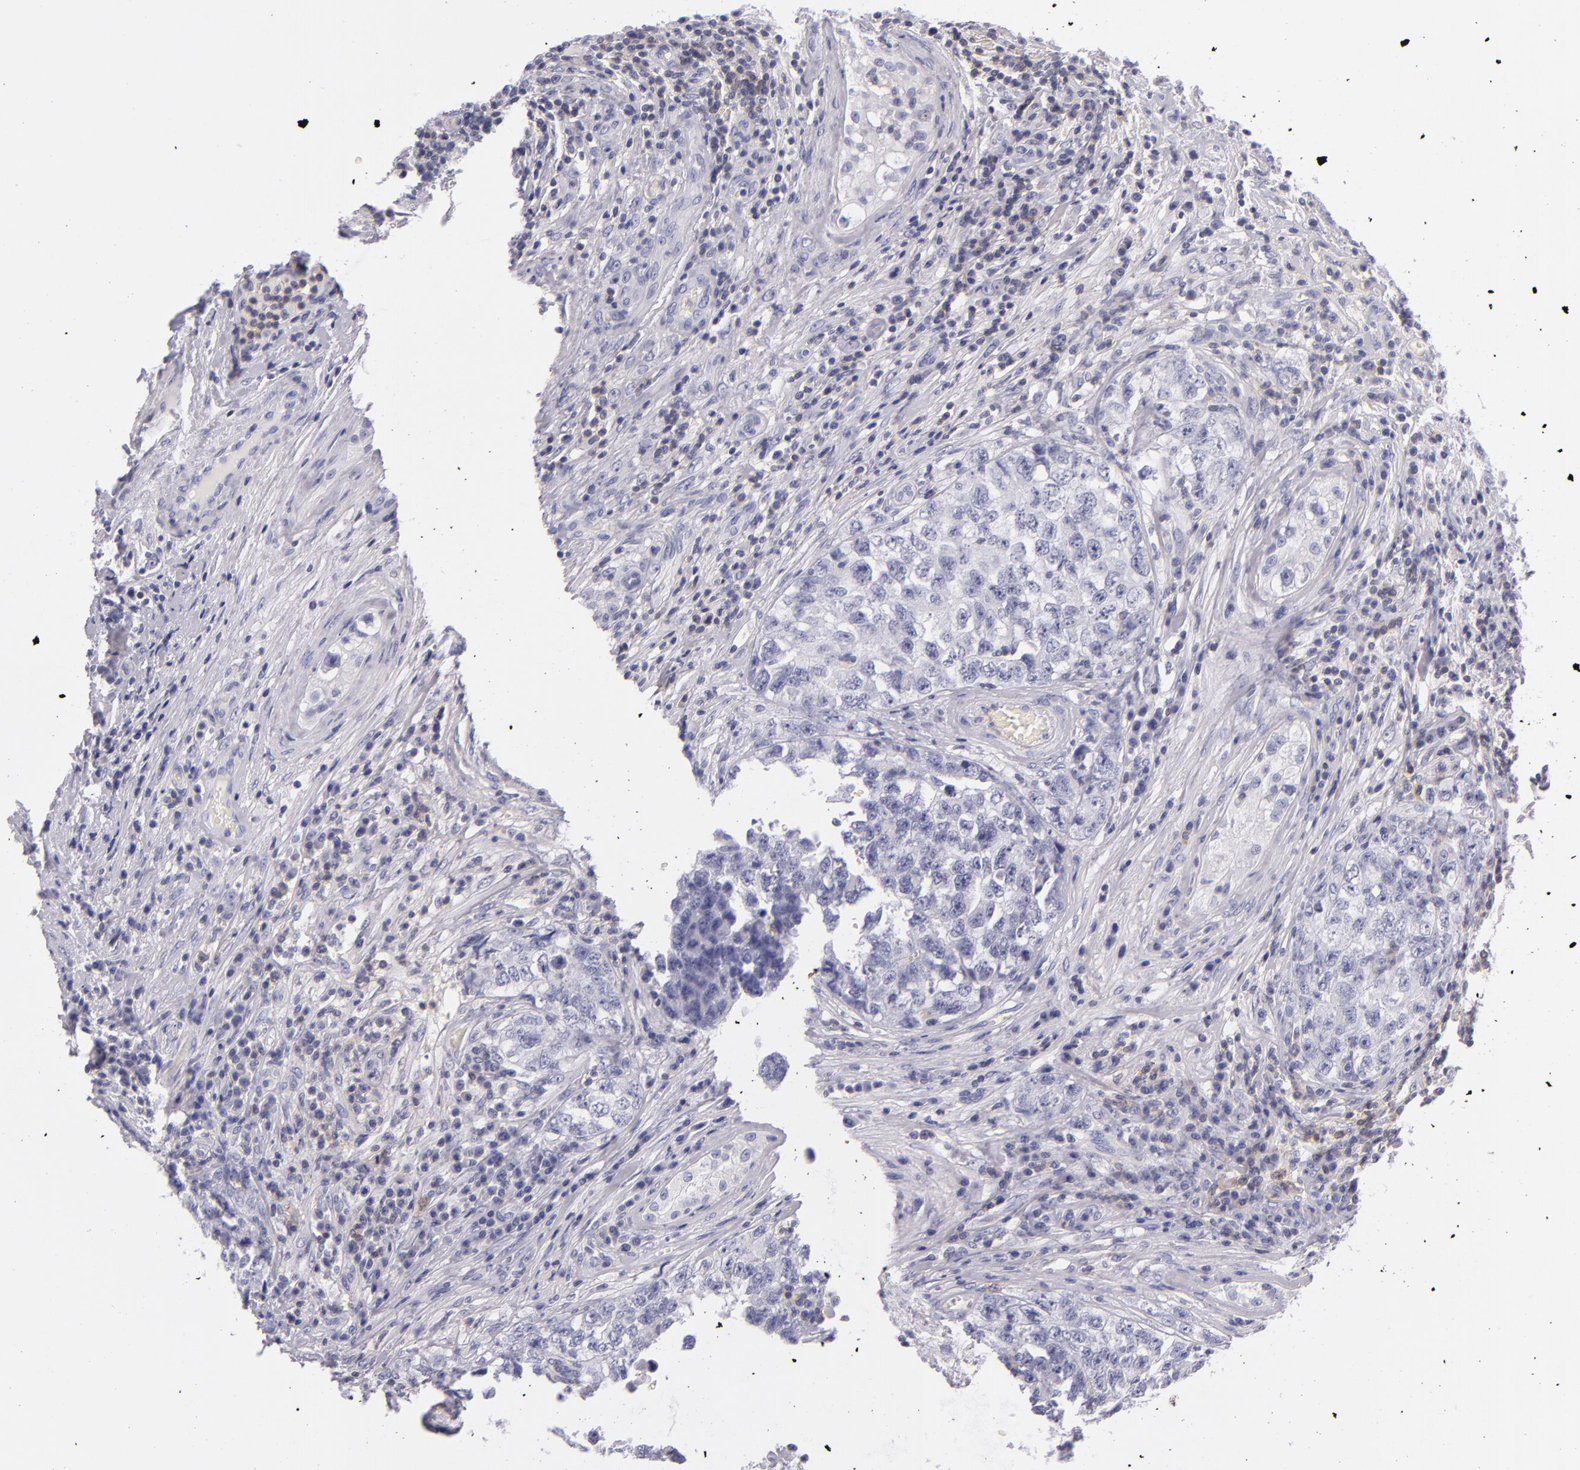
{"staining": {"intensity": "negative", "quantity": "none", "location": "none"}, "tissue": "testis cancer", "cell_type": "Tumor cells", "image_type": "cancer", "snomed": [{"axis": "morphology", "description": "Carcinoma, Embryonal, NOS"}, {"axis": "topography", "description": "Testis"}], "caption": "Tumor cells show no significant positivity in testis embryonal carcinoma. The staining was performed using DAB (3,3'-diaminobenzidine) to visualize the protein expression in brown, while the nuclei were stained in blue with hematoxylin (Magnification: 20x).", "gene": "CD48", "patient": {"sex": "male", "age": 31}}